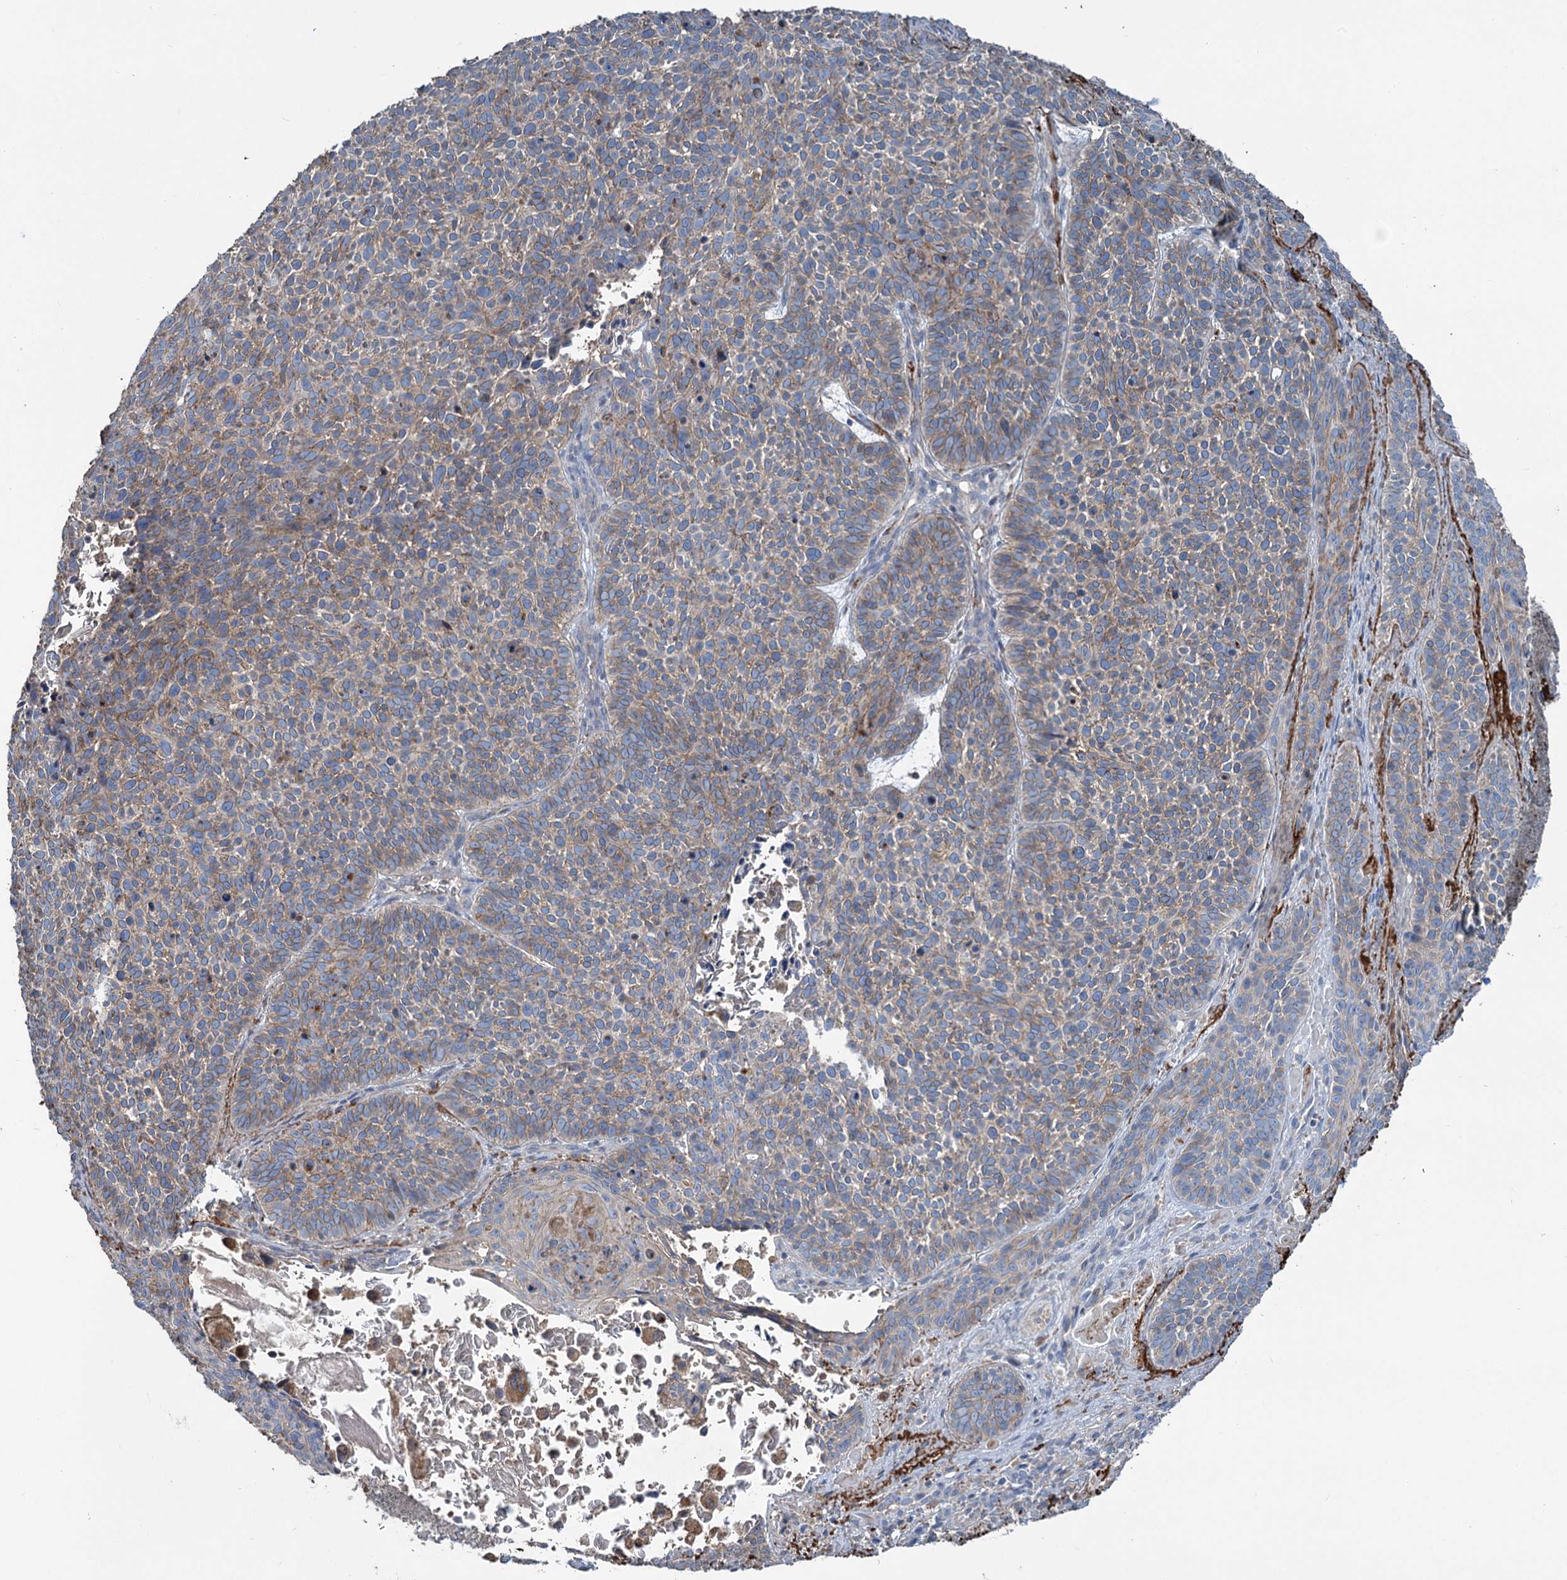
{"staining": {"intensity": "weak", "quantity": ">75%", "location": "cytoplasmic/membranous"}, "tissue": "skin cancer", "cell_type": "Tumor cells", "image_type": "cancer", "snomed": [{"axis": "morphology", "description": "Basal cell carcinoma"}, {"axis": "topography", "description": "Skin"}], "caption": "Protein expression analysis of human skin cancer reveals weak cytoplasmic/membranous staining in about >75% of tumor cells. (DAB = brown stain, brightfield microscopy at high magnification).", "gene": "URAD", "patient": {"sex": "male", "age": 85}}